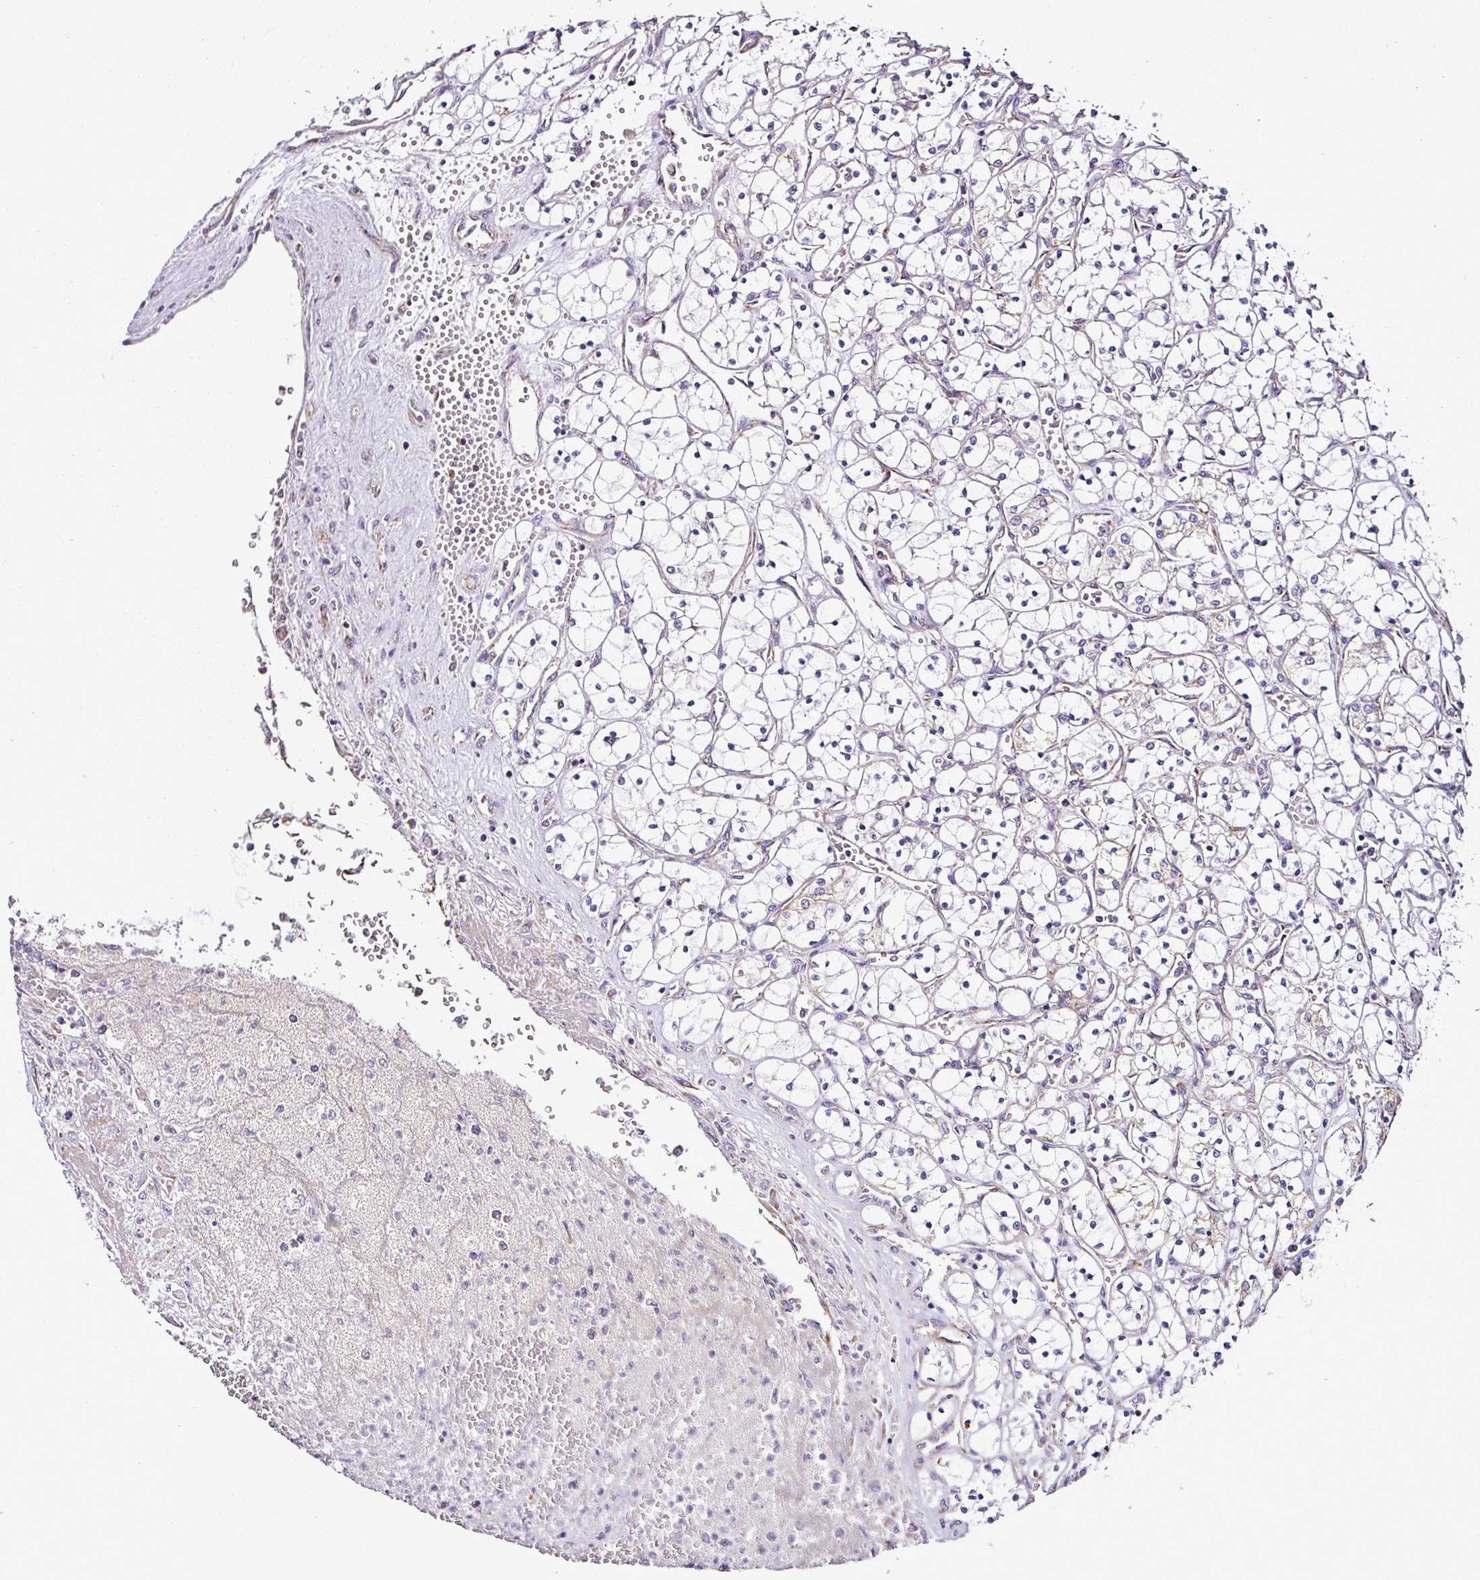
{"staining": {"intensity": "negative", "quantity": "none", "location": "none"}, "tissue": "renal cancer", "cell_type": "Tumor cells", "image_type": "cancer", "snomed": [{"axis": "morphology", "description": "Adenocarcinoma, NOS"}, {"axis": "topography", "description": "Kidney"}], "caption": "Immunohistochemistry histopathology image of neoplastic tissue: human renal cancer (adenocarcinoma) stained with DAB (3,3'-diaminobenzidine) reveals no significant protein positivity in tumor cells.", "gene": "DPAGT1", "patient": {"sex": "female", "age": 69}}